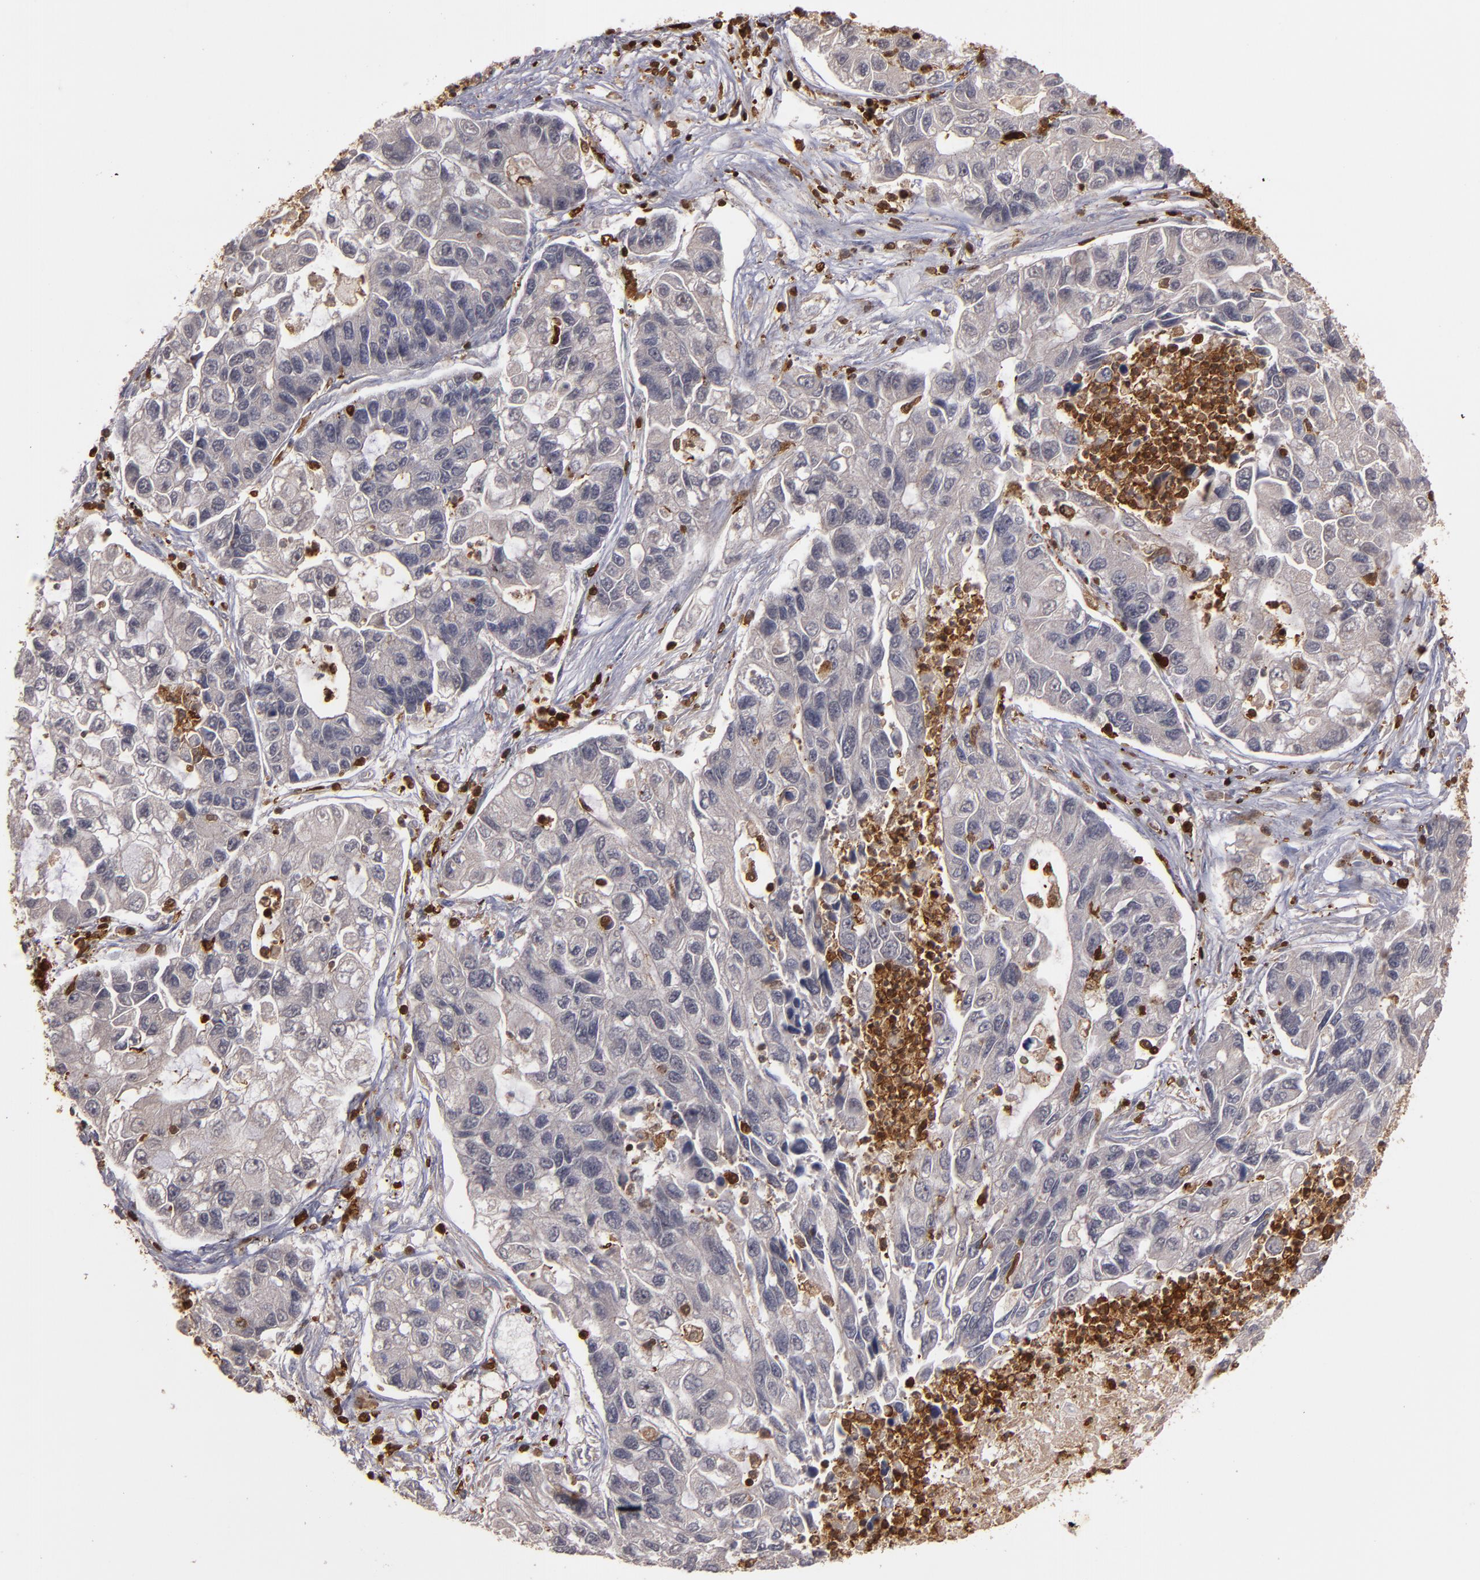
{"staining": {"intensity": "negative", "quantity": "none", "location": "none"}, "tissue": "lung cancer", "cell_type": "Tumor cells", "image_type": "cancer", "snomed": [{"axis": "morphology", "description": "Adenocarcinoma, NOS"}, {"axis": "topography", "description": "Lung"}], "caption": "DAB immunohistochemical staining of lung cancer exhibits no significant staining in tumor cells.", "gene": "WAS", "patient": {"sex": "female", "age": 51}}